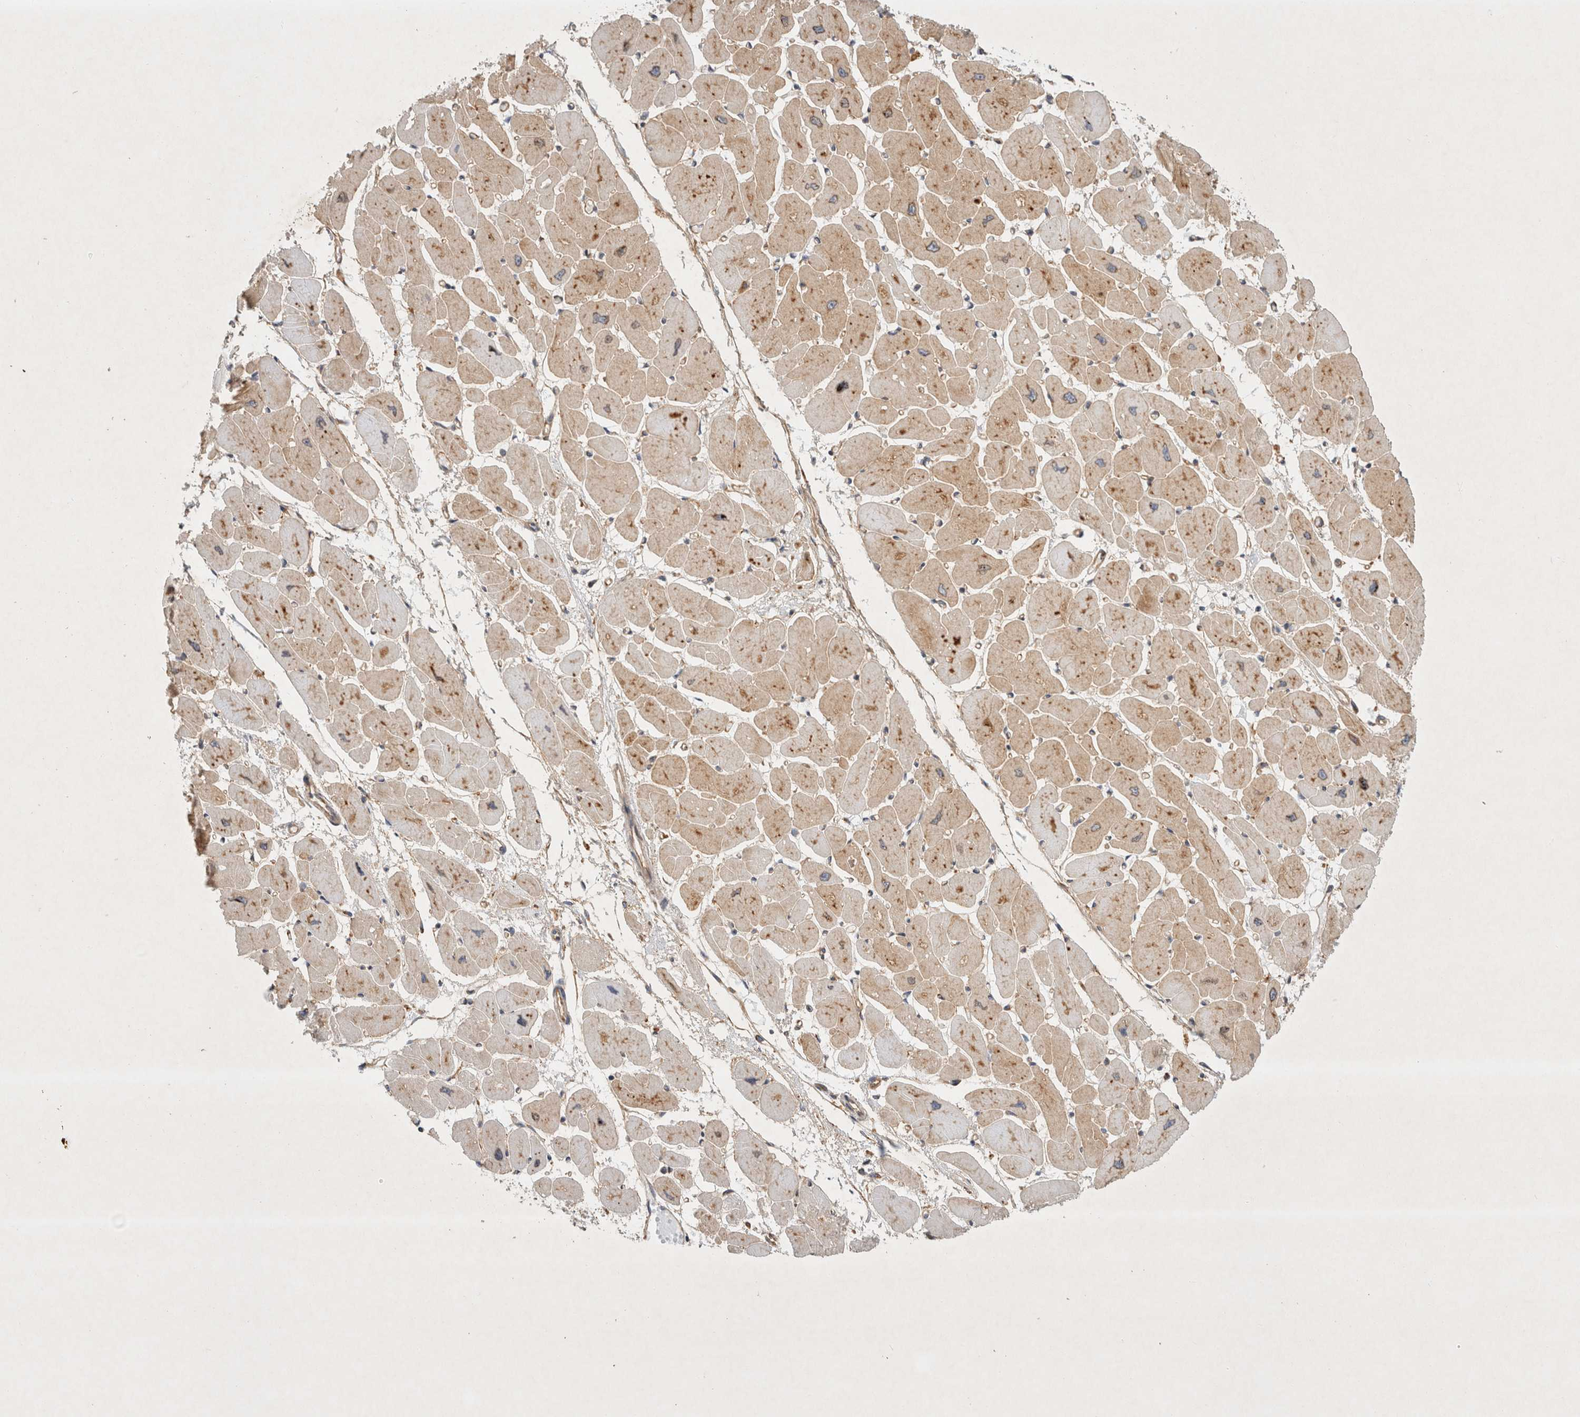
{"staining": {"intensity": "moderate", "quantity": ">75%", "location": "cytoplasmic/membranous"}, "tissue": "heart muscle", "cell_type": "Cardiomyocytes", "image_type": "normal", "snomed": [{"axis": "morphology", "description": "Normal tissue, NOS"}, {"axis": "topography", "description": "Heart"}], "caption": "Immunohistochemical staining of unremarkable heart muscle reveals moderate cytoplasmic/membranous protein staining in approximately >75% of cardiomyocytes.", "gene": "GPR150", "patient": {"sex": "female", "age": 54}}